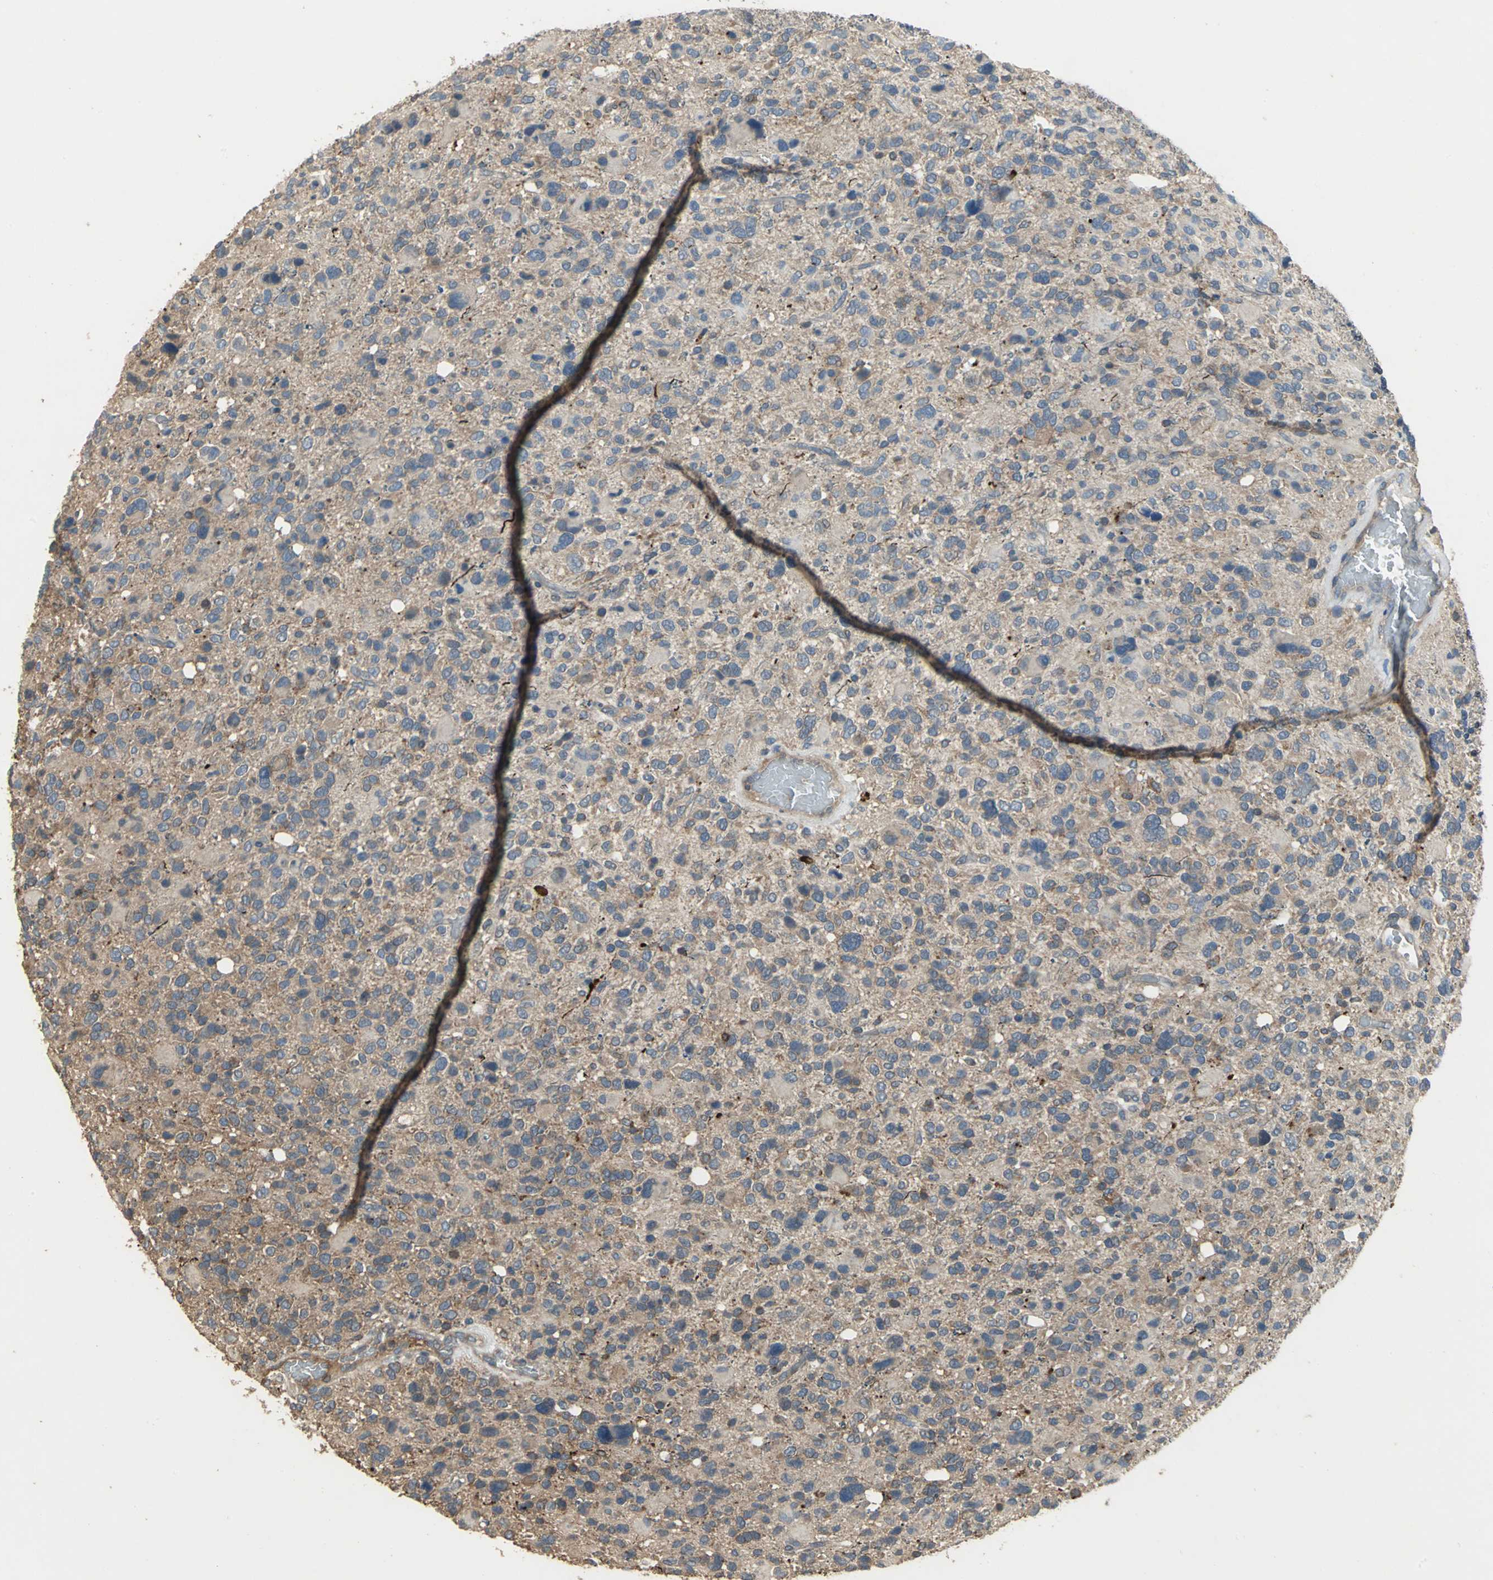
{"staining": {"intensity": "weak", "quantity": ">75%", "location": "cytoplasmic/membranous"}, "tissue": "glioma", "cell_type": "Tumor cells", "image_type": "cancer", "snomed": [{"axis": "morphology", "description": "Glioma, malignant, High grade"}, {"axis": "topography", "description": "Brain"}], "caption": "Brown immunohistochemical staining in human malignant high-grade glioma reveals weak cytoplasmic/membranous expression in approximately >75% of tumor cells. The staining was performed using DAB (3,3'-diaminobenzidine) to visualize the protein expression in brown, while the nuclei were stained in blue with hematoxylin (Magnification: 20x).", "gene": "MET", "patient": {"sex": "male", "age": 48}}